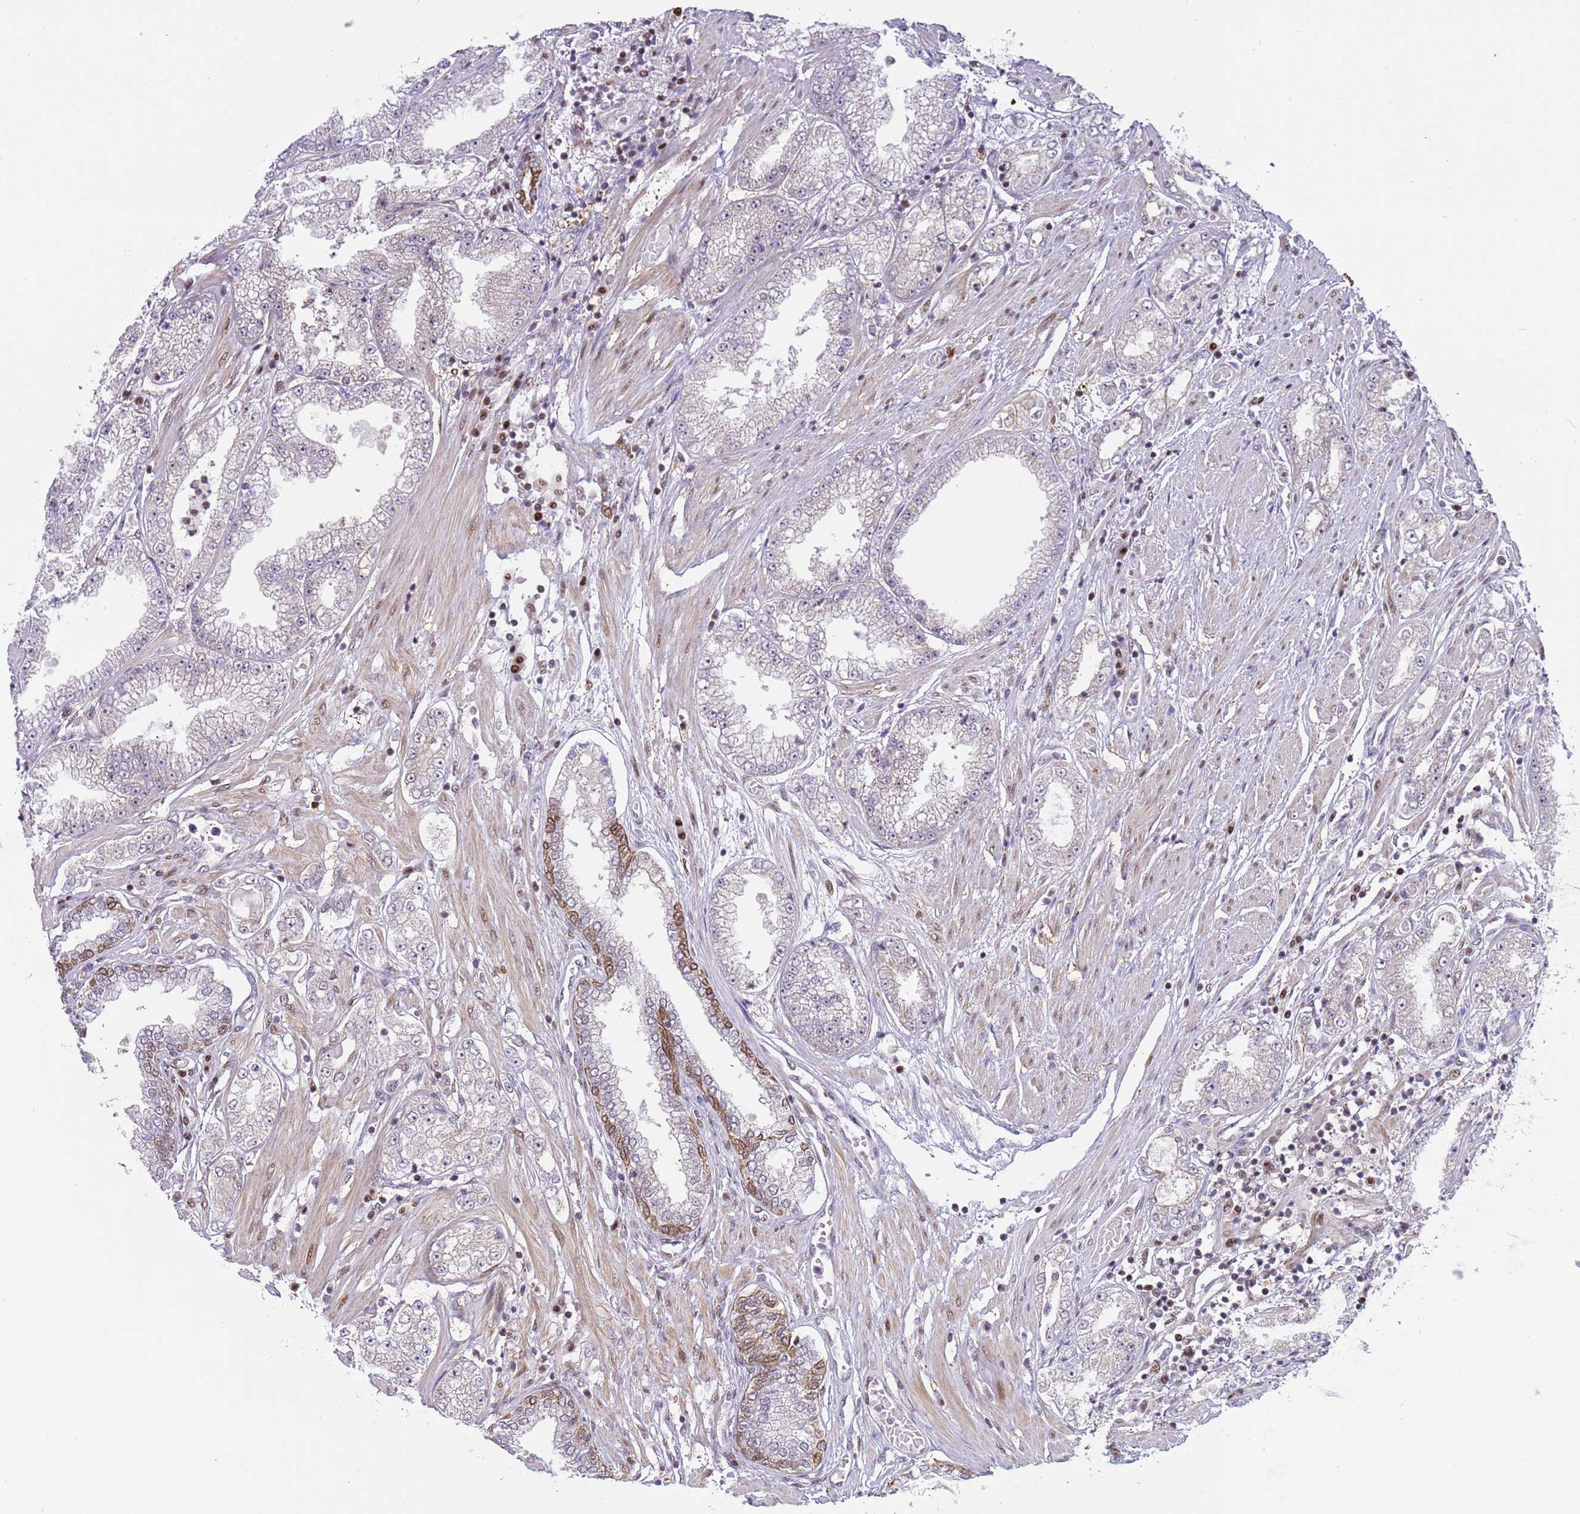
{"staining": {"intensity": "weak", "quantity": "<25%", "location": "cytoplasmic/membranous"}, "tissue": "prostate cancer", "cell_type": "Tumor cells", "image_type": "cancer", "snomed": [{"axis": "morphology", "description": "Adenocarcinoma, High grade"}, {"axis": "topography", "description": "Prostate"}], "caption": "Immunohistochemical staining of prostate cancer shows no significant staining in tumor cells.", "gene": "RFK", "patient": {"sex": "male", "age": 69}}